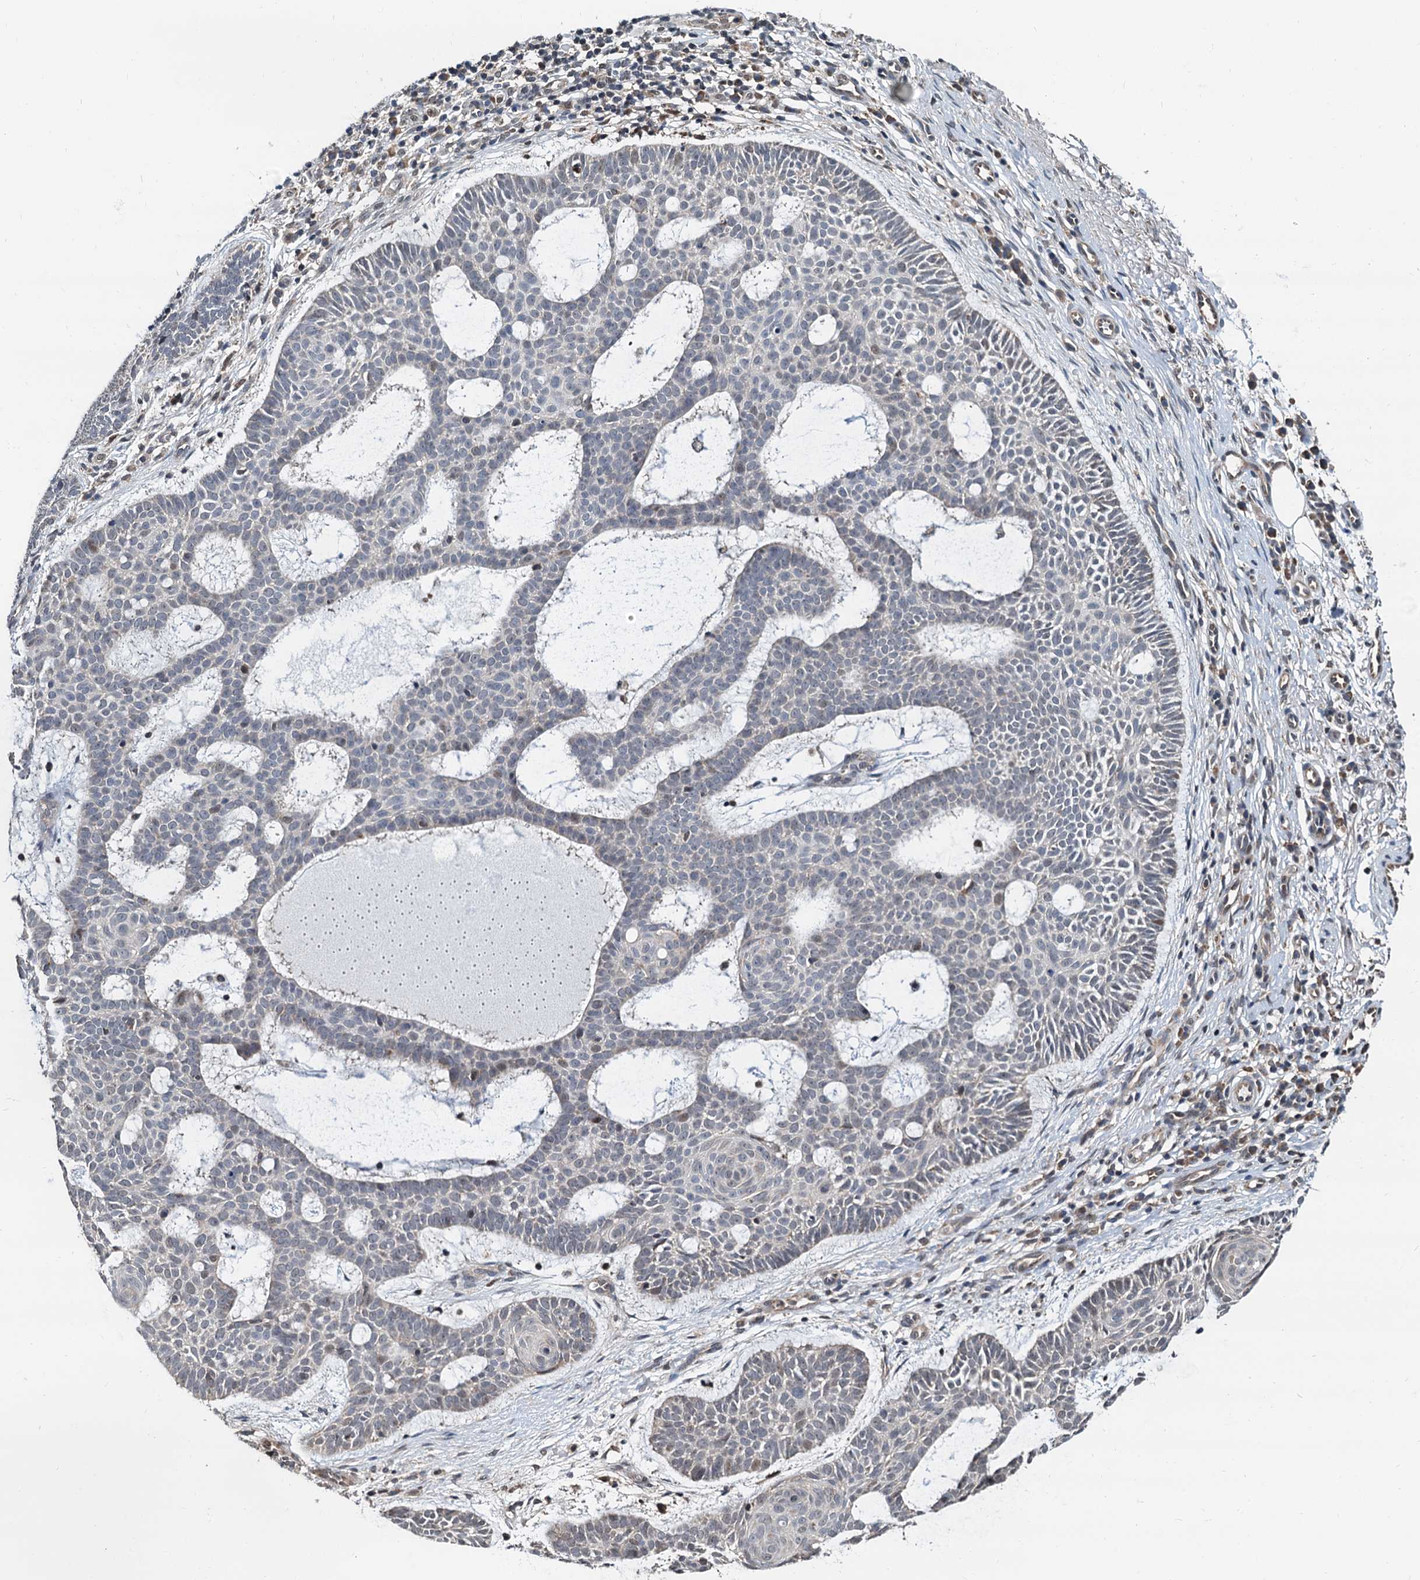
{"staining": {"intensity": "negative", "quantity": "none", "location": "none"}, "tissue": "skin cancer", "cell_type": "Tumor cells", "image_type": "cancer", "snomed": [{"axis": "morphology", "description": "Basal cell carcinoma"}, {"axis": "topography", "description": "Skin"}], "caption": "Skin cancer stained for a protein using immunohistochemistry (IHC) exhibits no positivity tumor cells.", "gene": "MCMBP", "patient": {"sex": "male", "age": 85}}